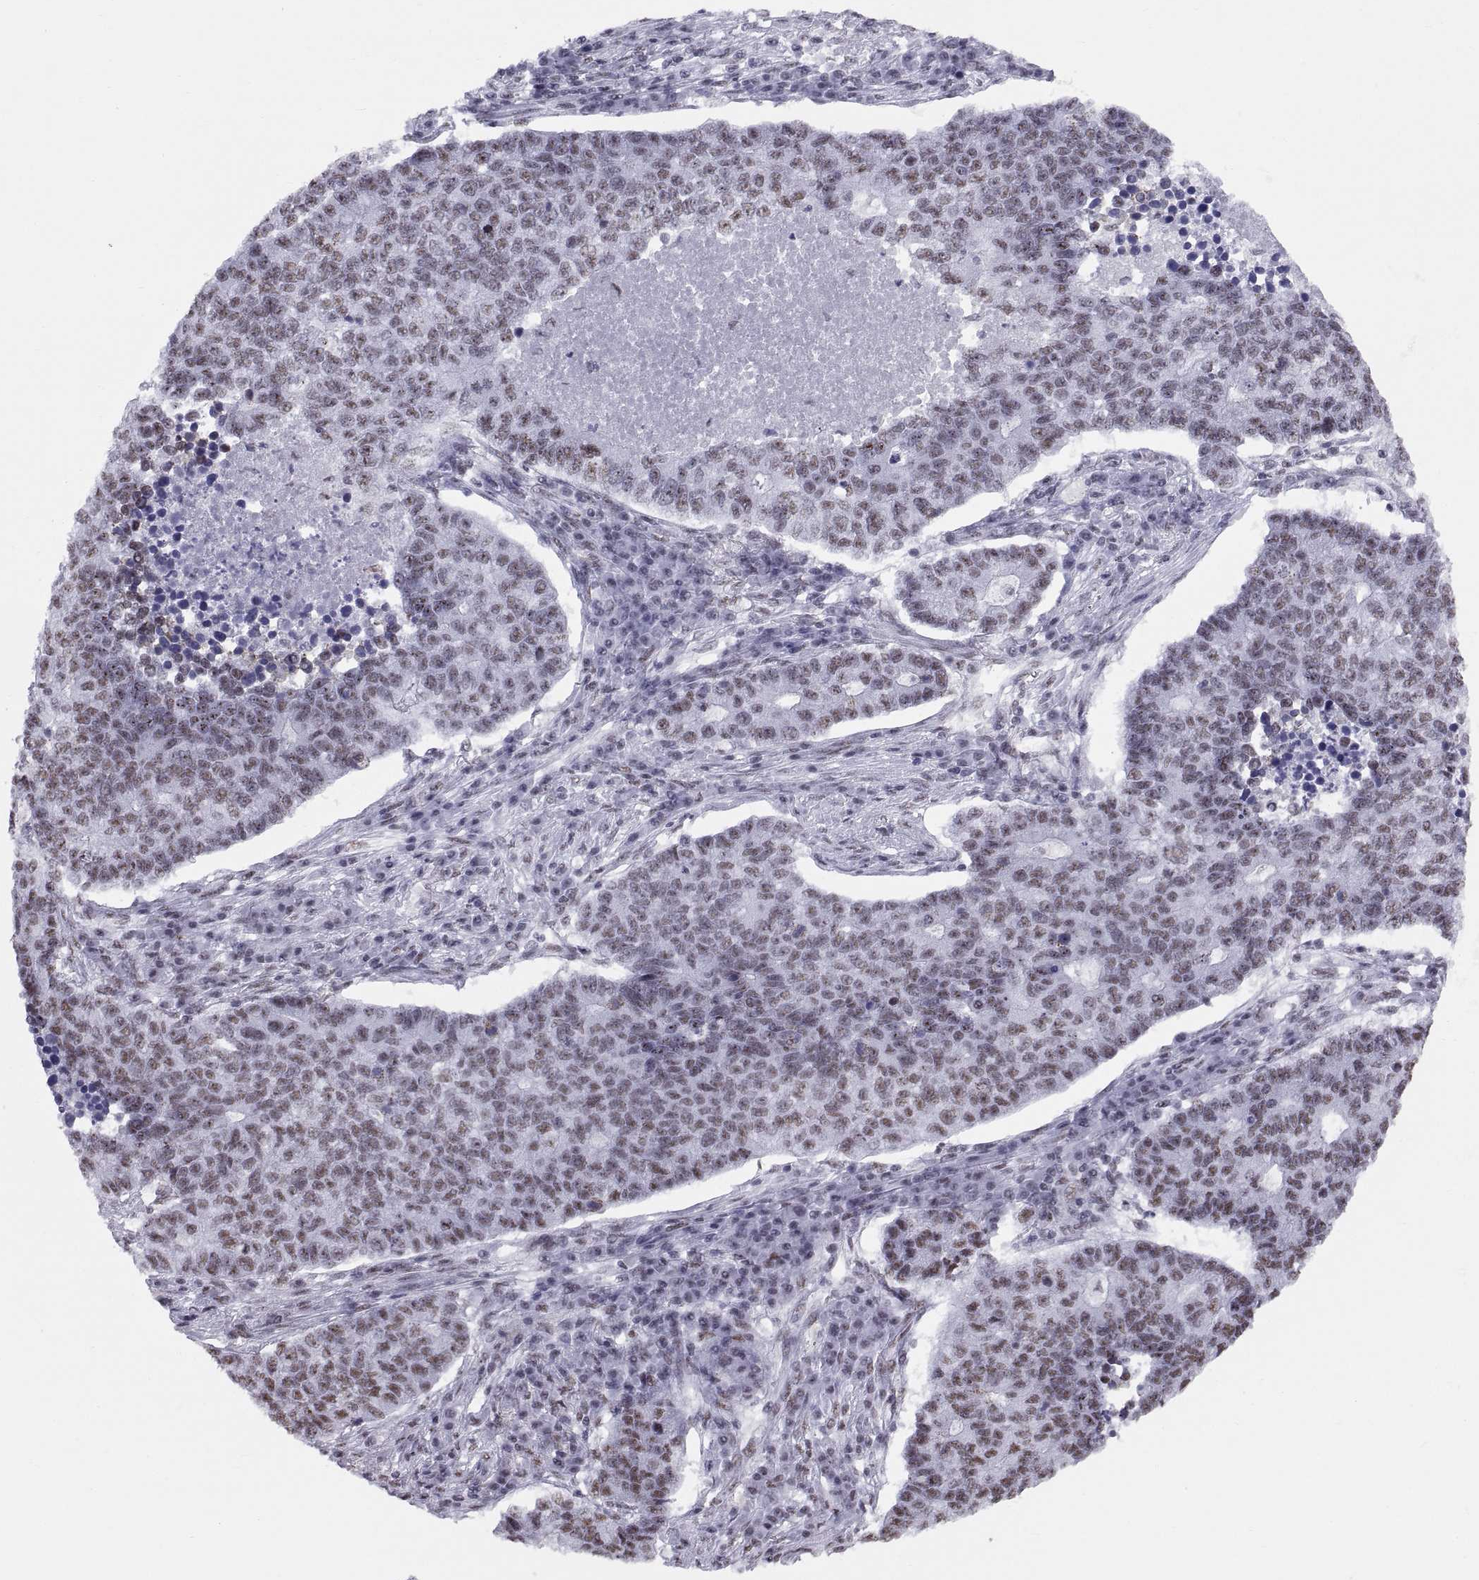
{"staining": {"intensity": "moderate", "quantity": "25%-75%", "location": "nuclear"}, "tissue": "lung cancer", "cell_type": "Tumor cells", "image_type": "cancer", "snomed": [{"axis": "morphology", "description": "Adenocarcinoma, NOS"}, {"axis": "topography", "description": "Lung"}], "caption": "Immunohistochemical staining of human lung cancer demonstrates moderate nuclear protein positivity in about 25%-75% of tumor cells. (IHC, brightfield microscopy, high magnification).", "gene": "NEUROD6", "patient": {"sex": "male", "age": 57}}